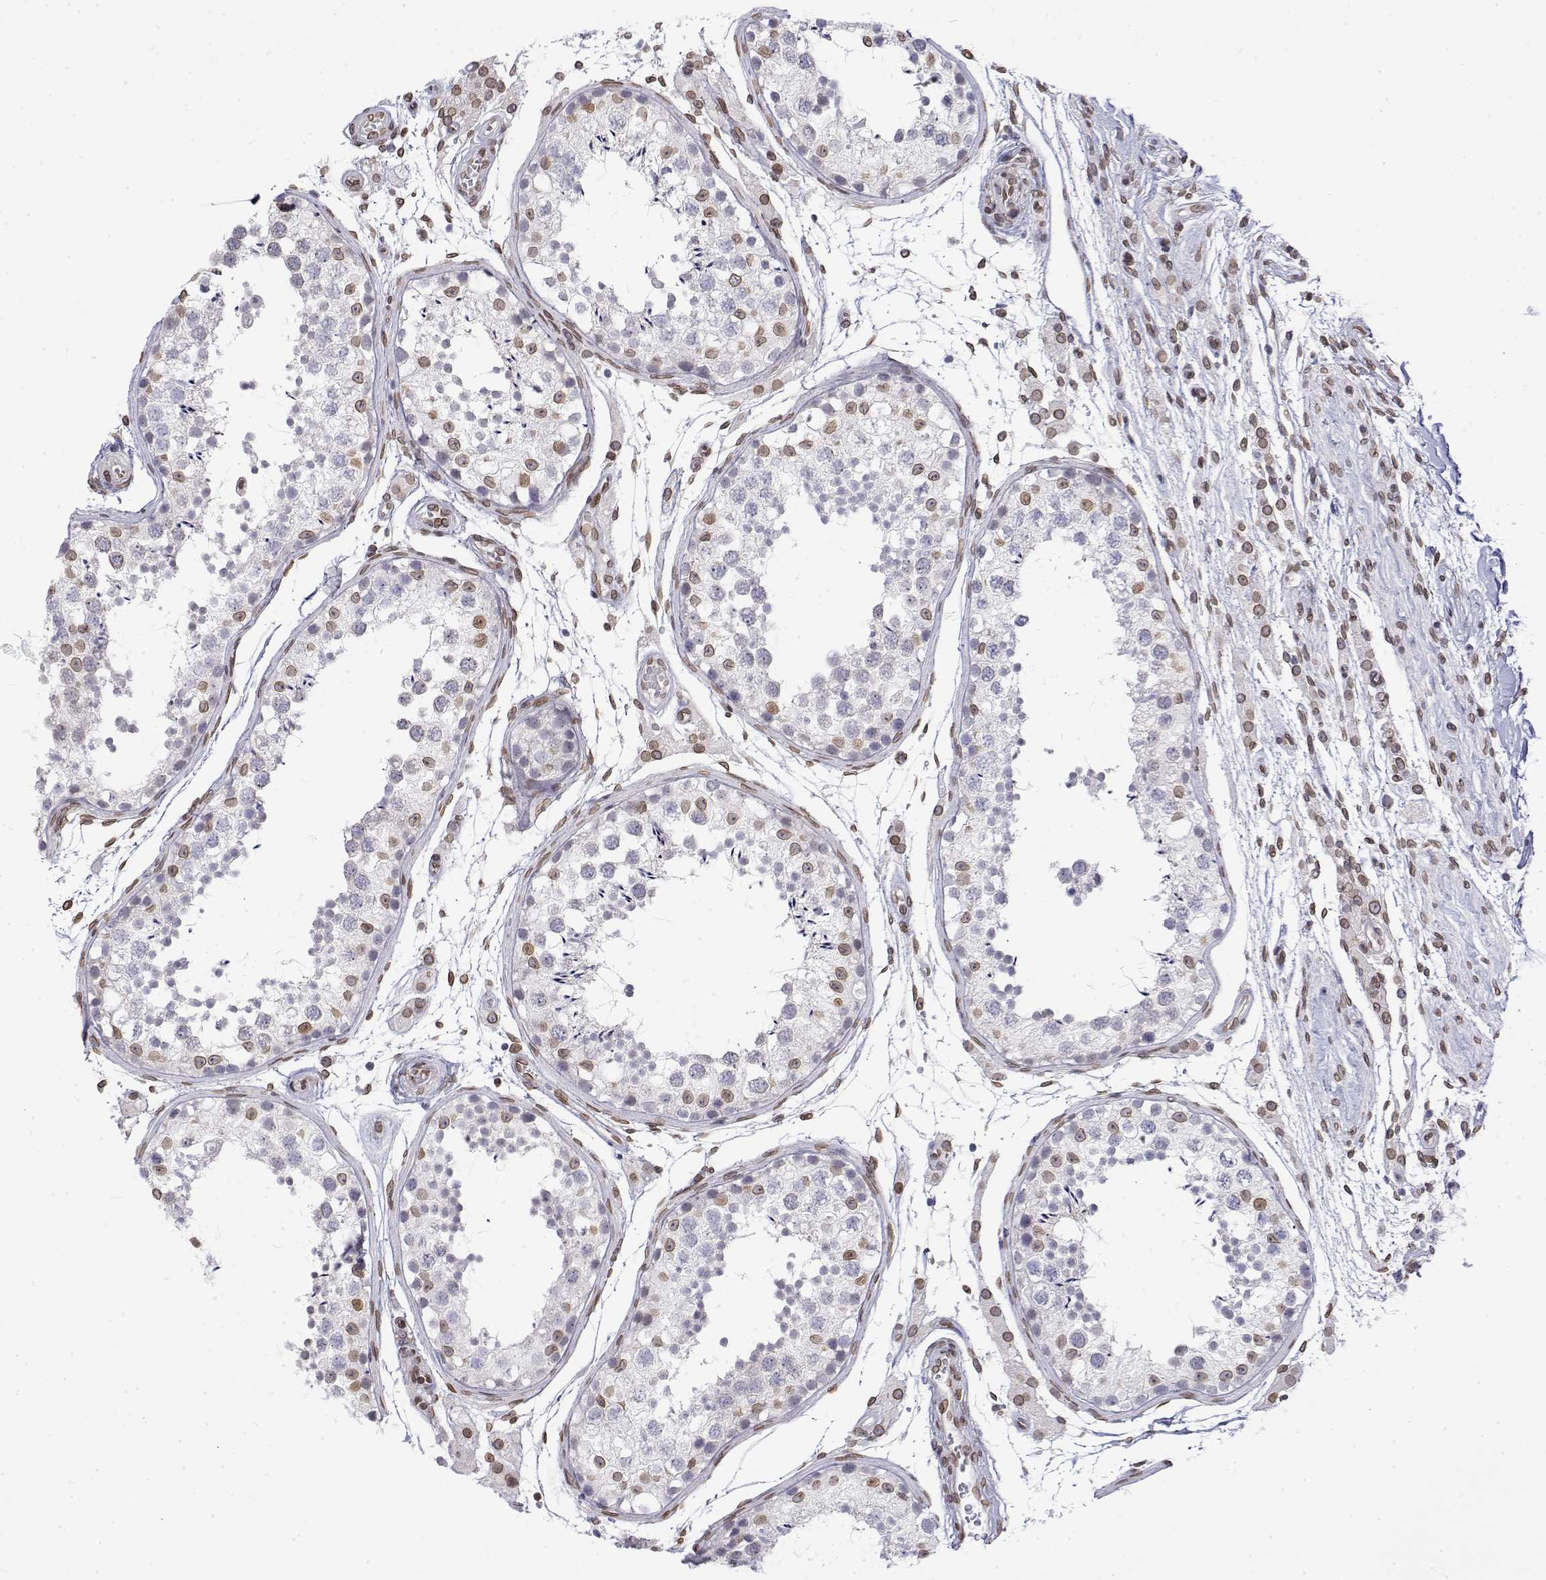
{"staining": {"intensity": "weak", "quantity": "<25%", "location": "nuclear"}, "tissue": "testis", "cell_type": "Cells in seminiferous ducts", "image_type": "normal", "snomed": [{"axis": "morphology", "description": "Normal tissue, NOS"}, {"axis": "morphology", "description": "Seminoma, NOS"}, {"axis": "topography", "description": "Testis"}], "caption": "The histopathology image reveals no significant positivity in cells in seminiferous ducts of testis.", "gene": "ZNF532", "patient": {"sex": "male", "age": 29}}